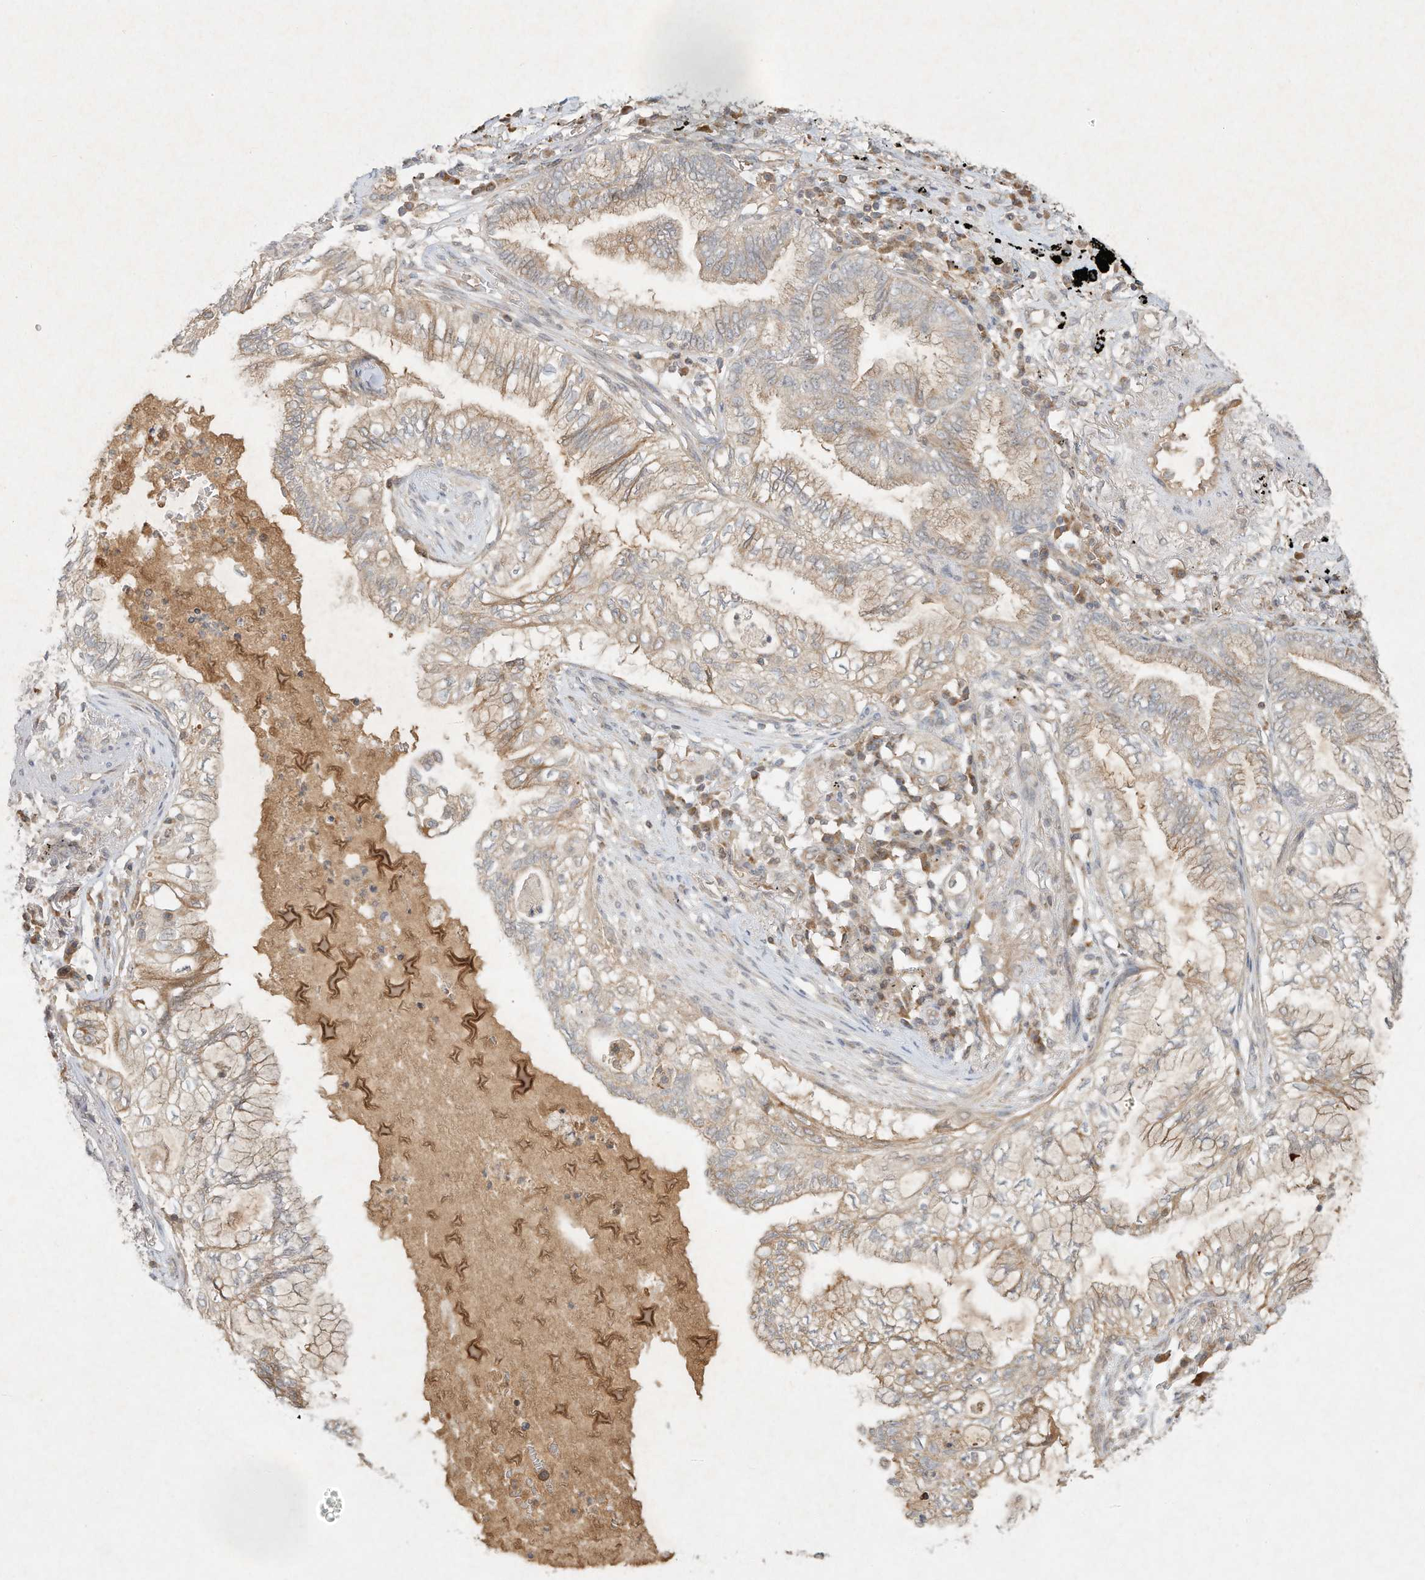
{"staining": {"intensity": "weak", "quantity": ">75%", "location": "cytoplasmic/membranous"}, "tissue": "lung cancer", "cell_type": "Tumor cells", "image_type": "cancer", "snomed": [{"axis": "morphology", "description": "Normal tissue, NOS"}, {"axis": "morphology", "description": "Adenocarcinoma, NOS"}, {"axis": "topography", "description": "Bronchus"}, {"axis": "topography", "description": "Lung"}], "caption": "A micrograph of human adenocarcinoma (lung) stained for a protein demonstrates weak cytoplasmic/membranous brown staining in tumor cells.", "gene": "BTRC", "patient": {"sex": "female", "age": 70}}